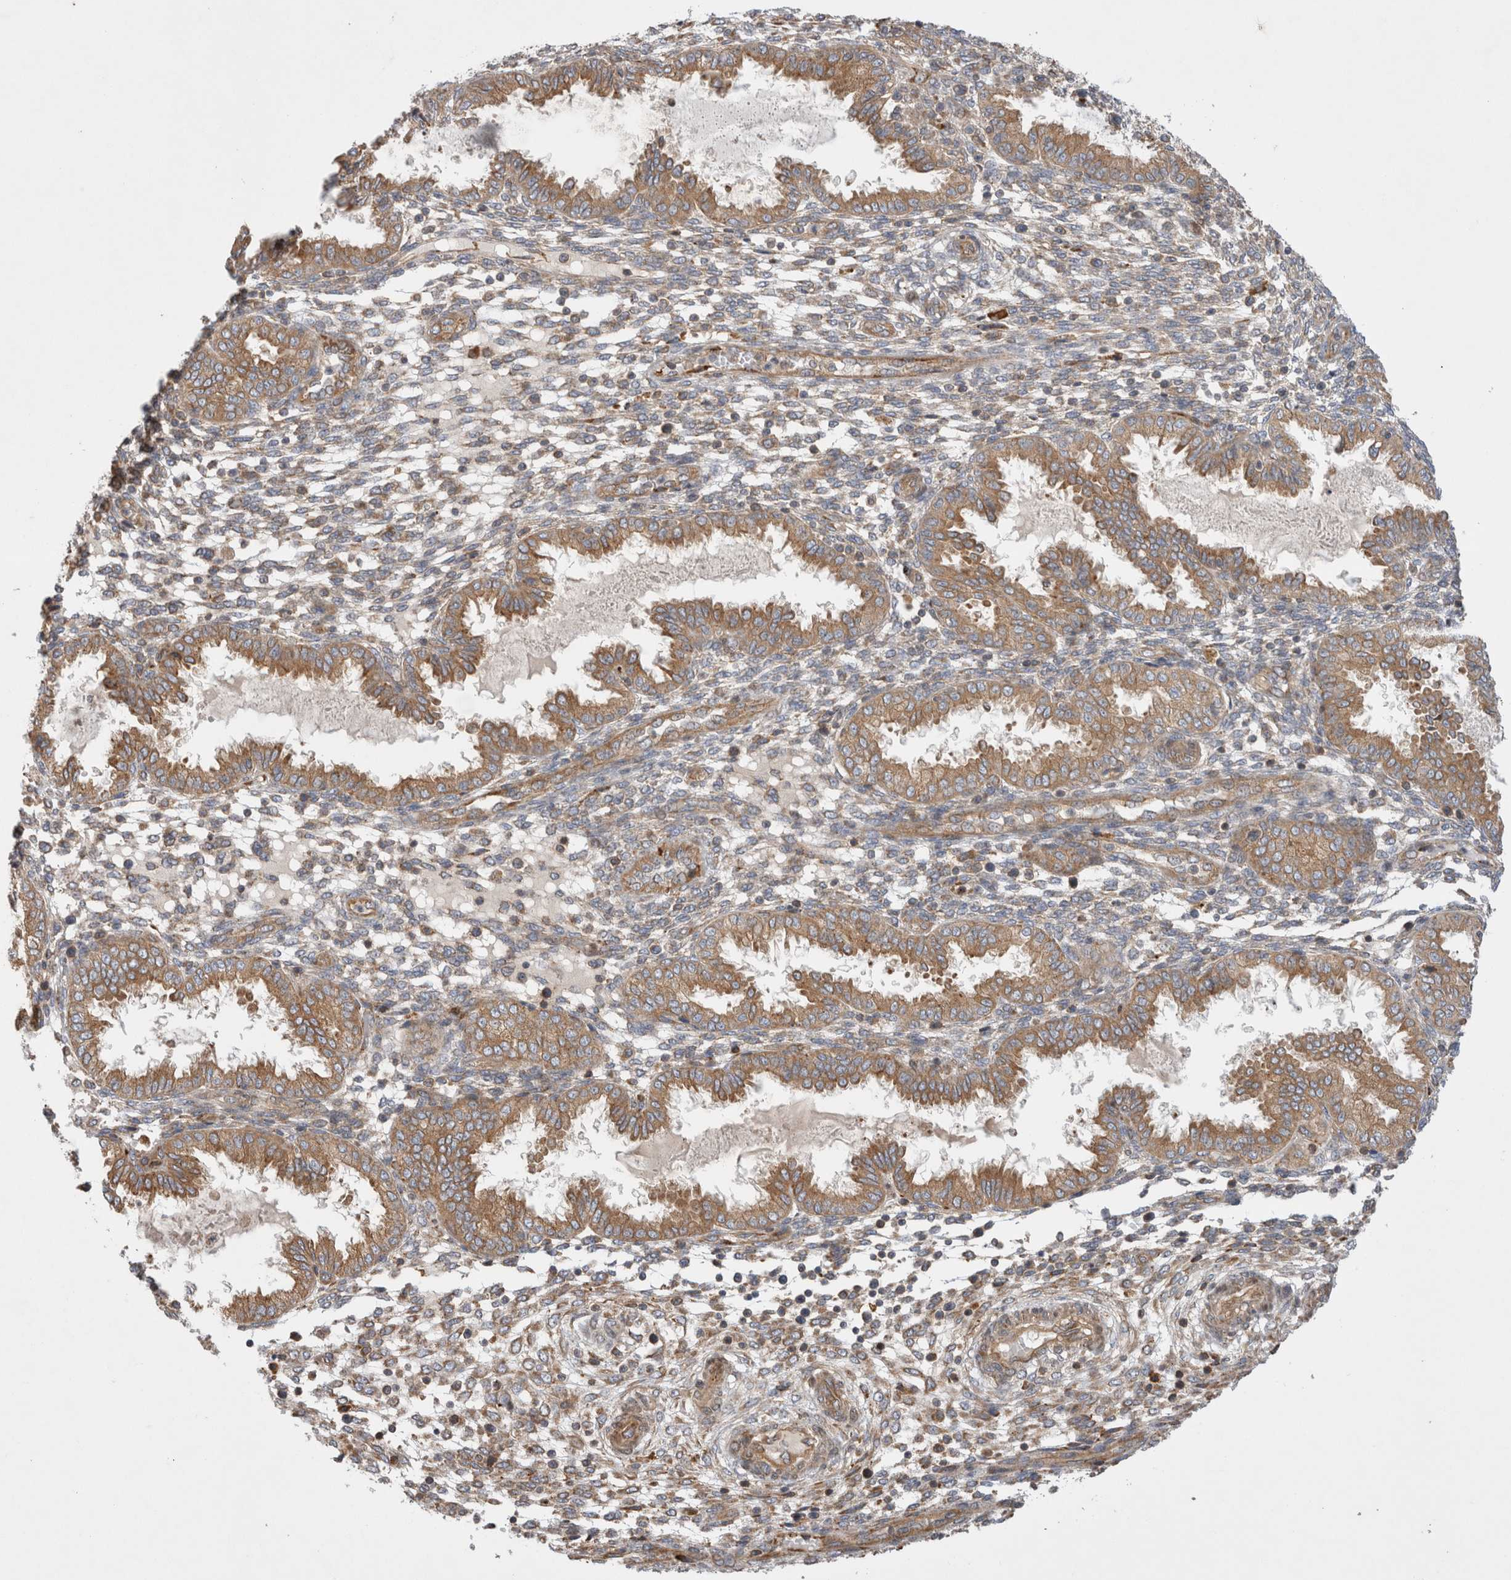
{"staining": {"intensity": "moderate", "quantity": ">75%", "location": "cytoplasmic/membranous"}, "tissue": "endometrium", "cell_type": "Cells in endometrial stroma", "image_type": "normal", "snomed": [{"axis": "morphology", "description": "Normal tissue, NOS"}, {"axis": "topography", "description": "Endometrium"}], "caption": "IHC photomicrograph of normal endometrium: endometrium stained using immunohistochemistry shows medium levels of moderate protein expression localized specifically in the cytoplasmic/membranous of cells in endometrial stroma, appearing as a cytoplasmic/membranous brown color.", "gene": "PDCD10", "patient": {"sex": "female", "age": 33}}